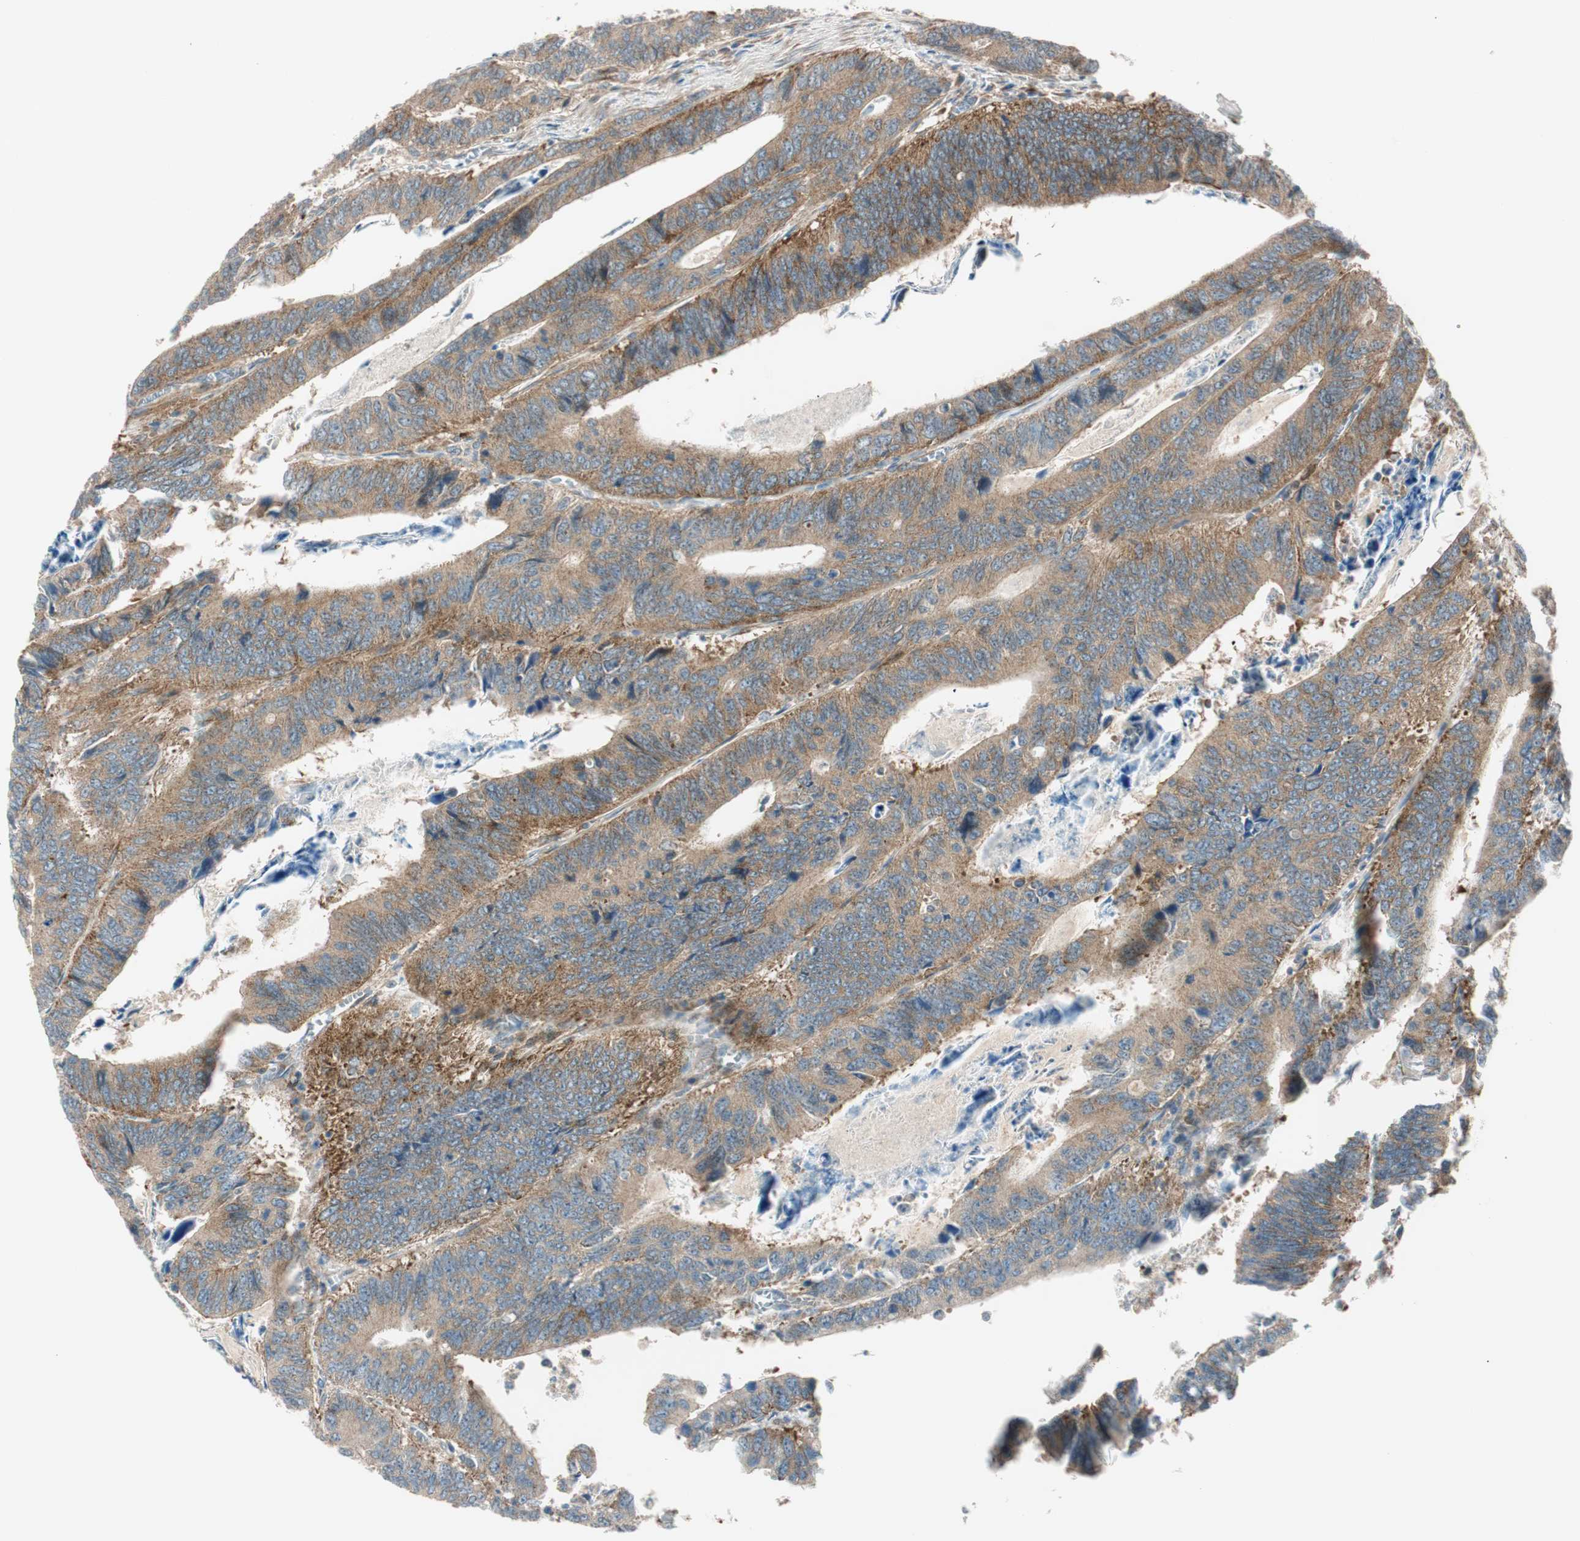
{"staining": {"intensity": "moderate", "quantity": ">75%", "location": "cytoplasmic/membranous"}, "tissue": "colorectal cancer", "cell_type": "Tumor cells", "image_type": "cancer", "snomed": [{"axis": "morphology", "description": "Adenocarcinoma, NOS"}, {"axis": "topography", "description": "Colon"}], "caption": "Colorectal adenocarcinoma tissue exhibits moderate cytoplasmic/membranous staining in about >75% of tumor cells (DAB IHC, brown staining for protein, blue staining for nuclei).", "gene": "ABI1", "patient": {"sex": "male", "age": 72}}